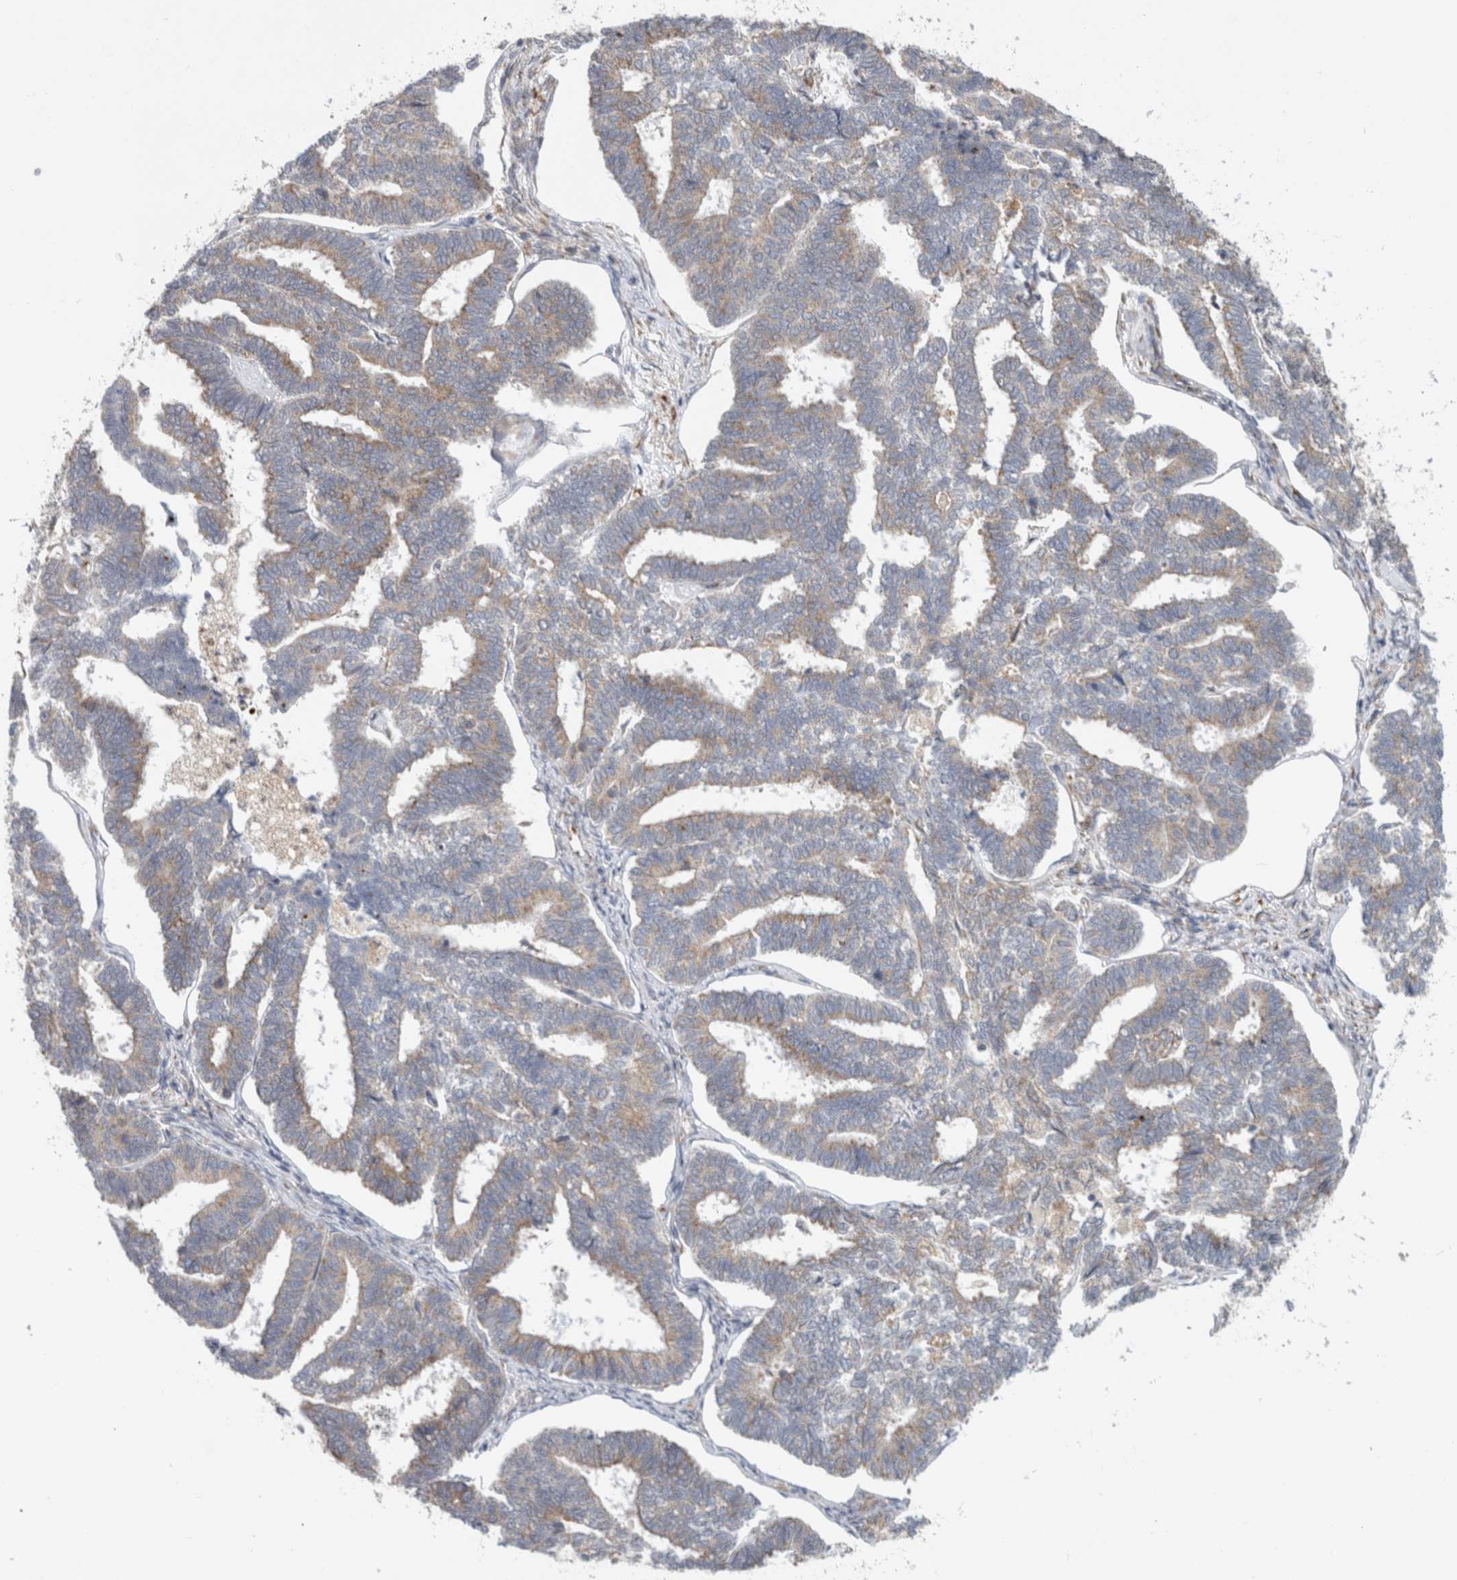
{"staining": {"intensity": "weak", "quantity": "25%-75%", "location": "cytoplasmic/membranous"}, "tissue": "endometrial cancer", "cell_type": "Tumor cells", "image_type": "cancer", "snomed": [{"axis": "morphology", "description": "Adenocarcinoma, NOS"}, {"axis": "topography", "description": "Endometrium"}], "caption": "Protein staining exhibits weak cytoplasmic/membranous staining in approximately 25%-75% of tumor cells in endometrial cancer.", "gene": "RPN2", "patient": {"sex": "female", "age": 70}}